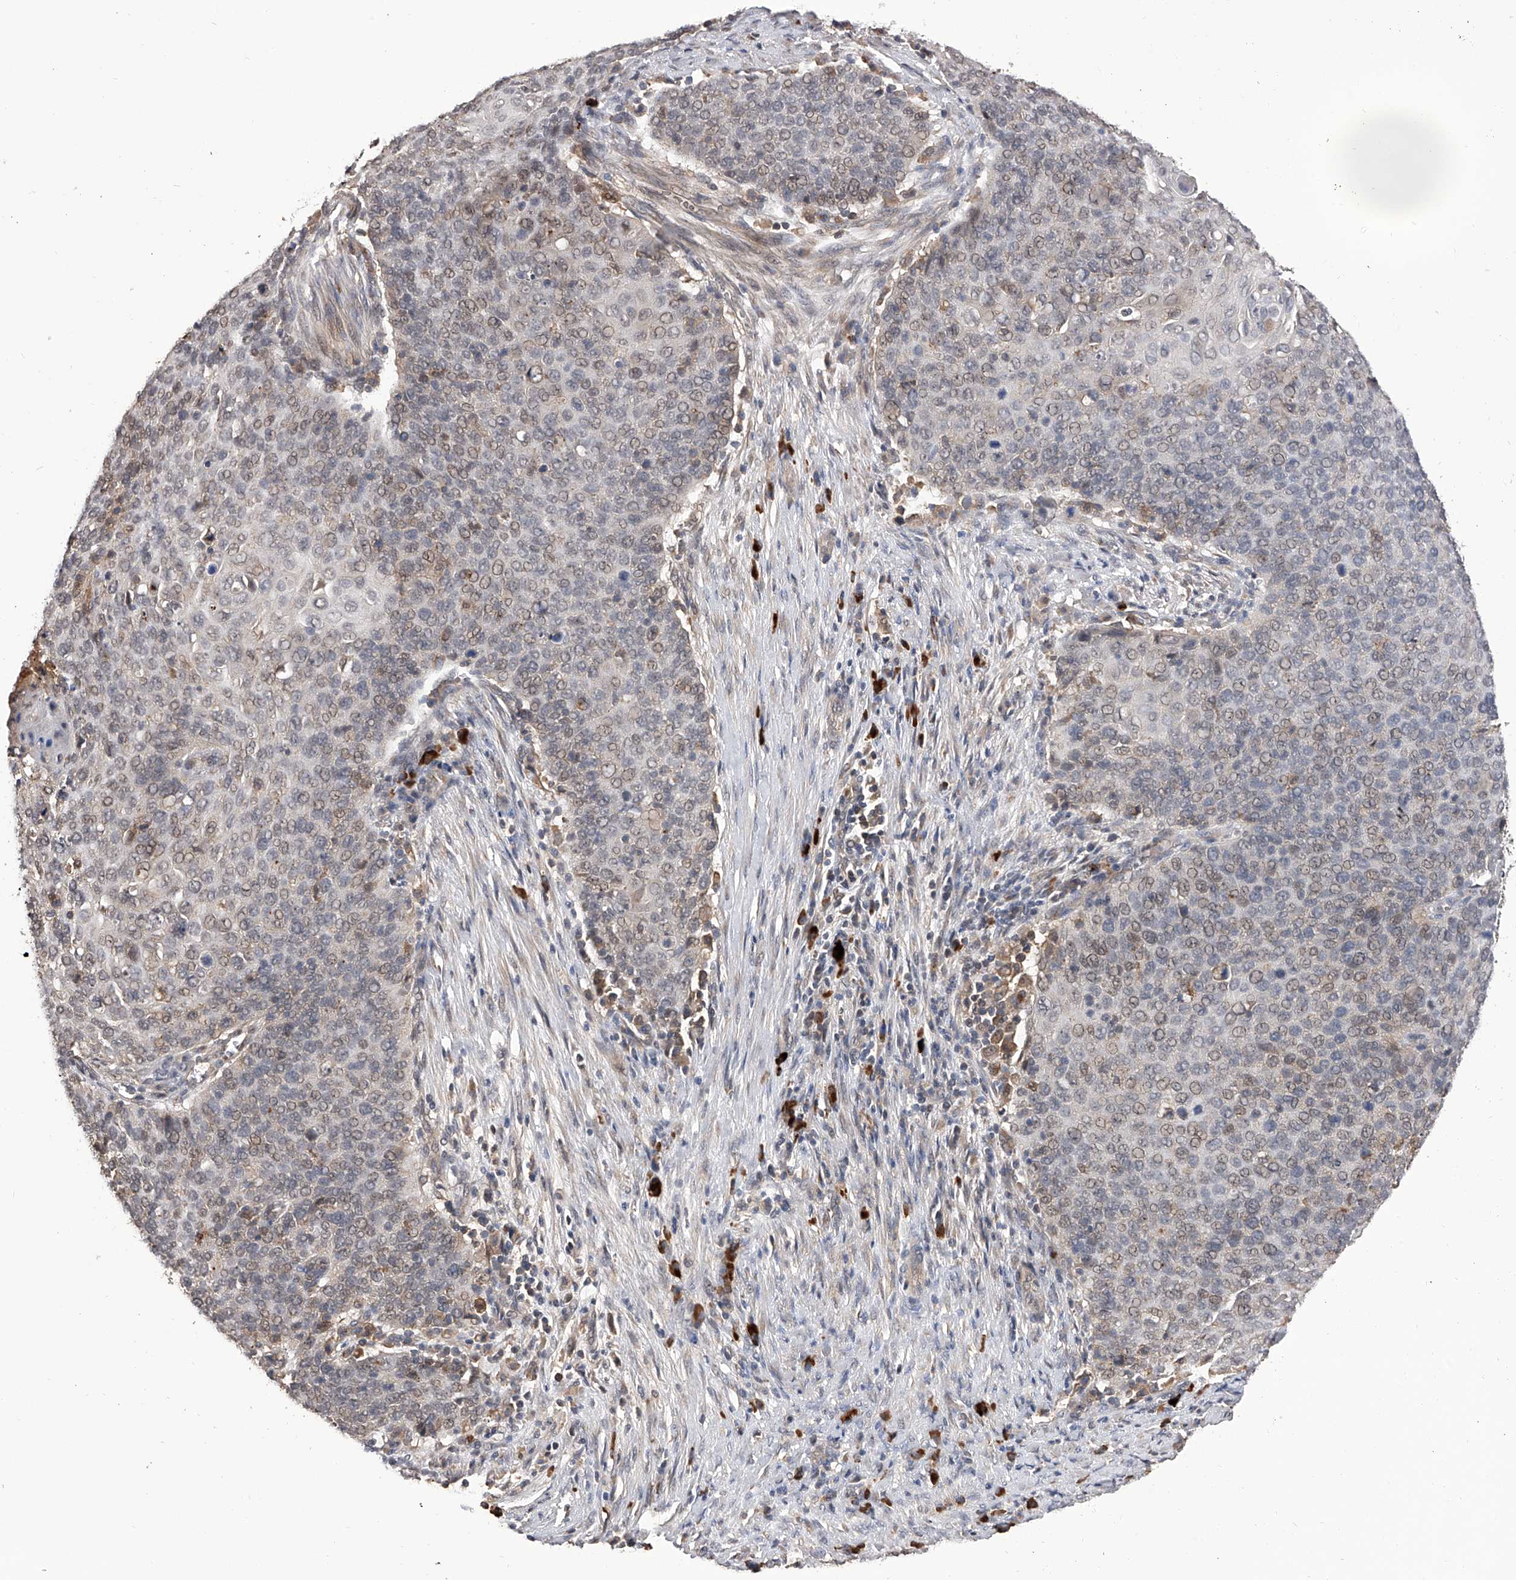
{"staining": {"intensity": "weak", "quantity": "<25%", "location": "nuclear"}, "tissue": "cervical cancer", "cell_type": "Tumor cells", "image_type": "cancer", "snomed": [{"axis": "morphology", "description": "Squamous cell carcinoma, NOS"}, {"axis": "topography", "description": "Cervix"}], "caption": "Immunohistochemical staining of cervical cancer (squamous cell carcinoma) exhibits no significant positivity in tumor cells.", "gene": "CFAP410", "patient": {"sex": "female", "age": 39}}